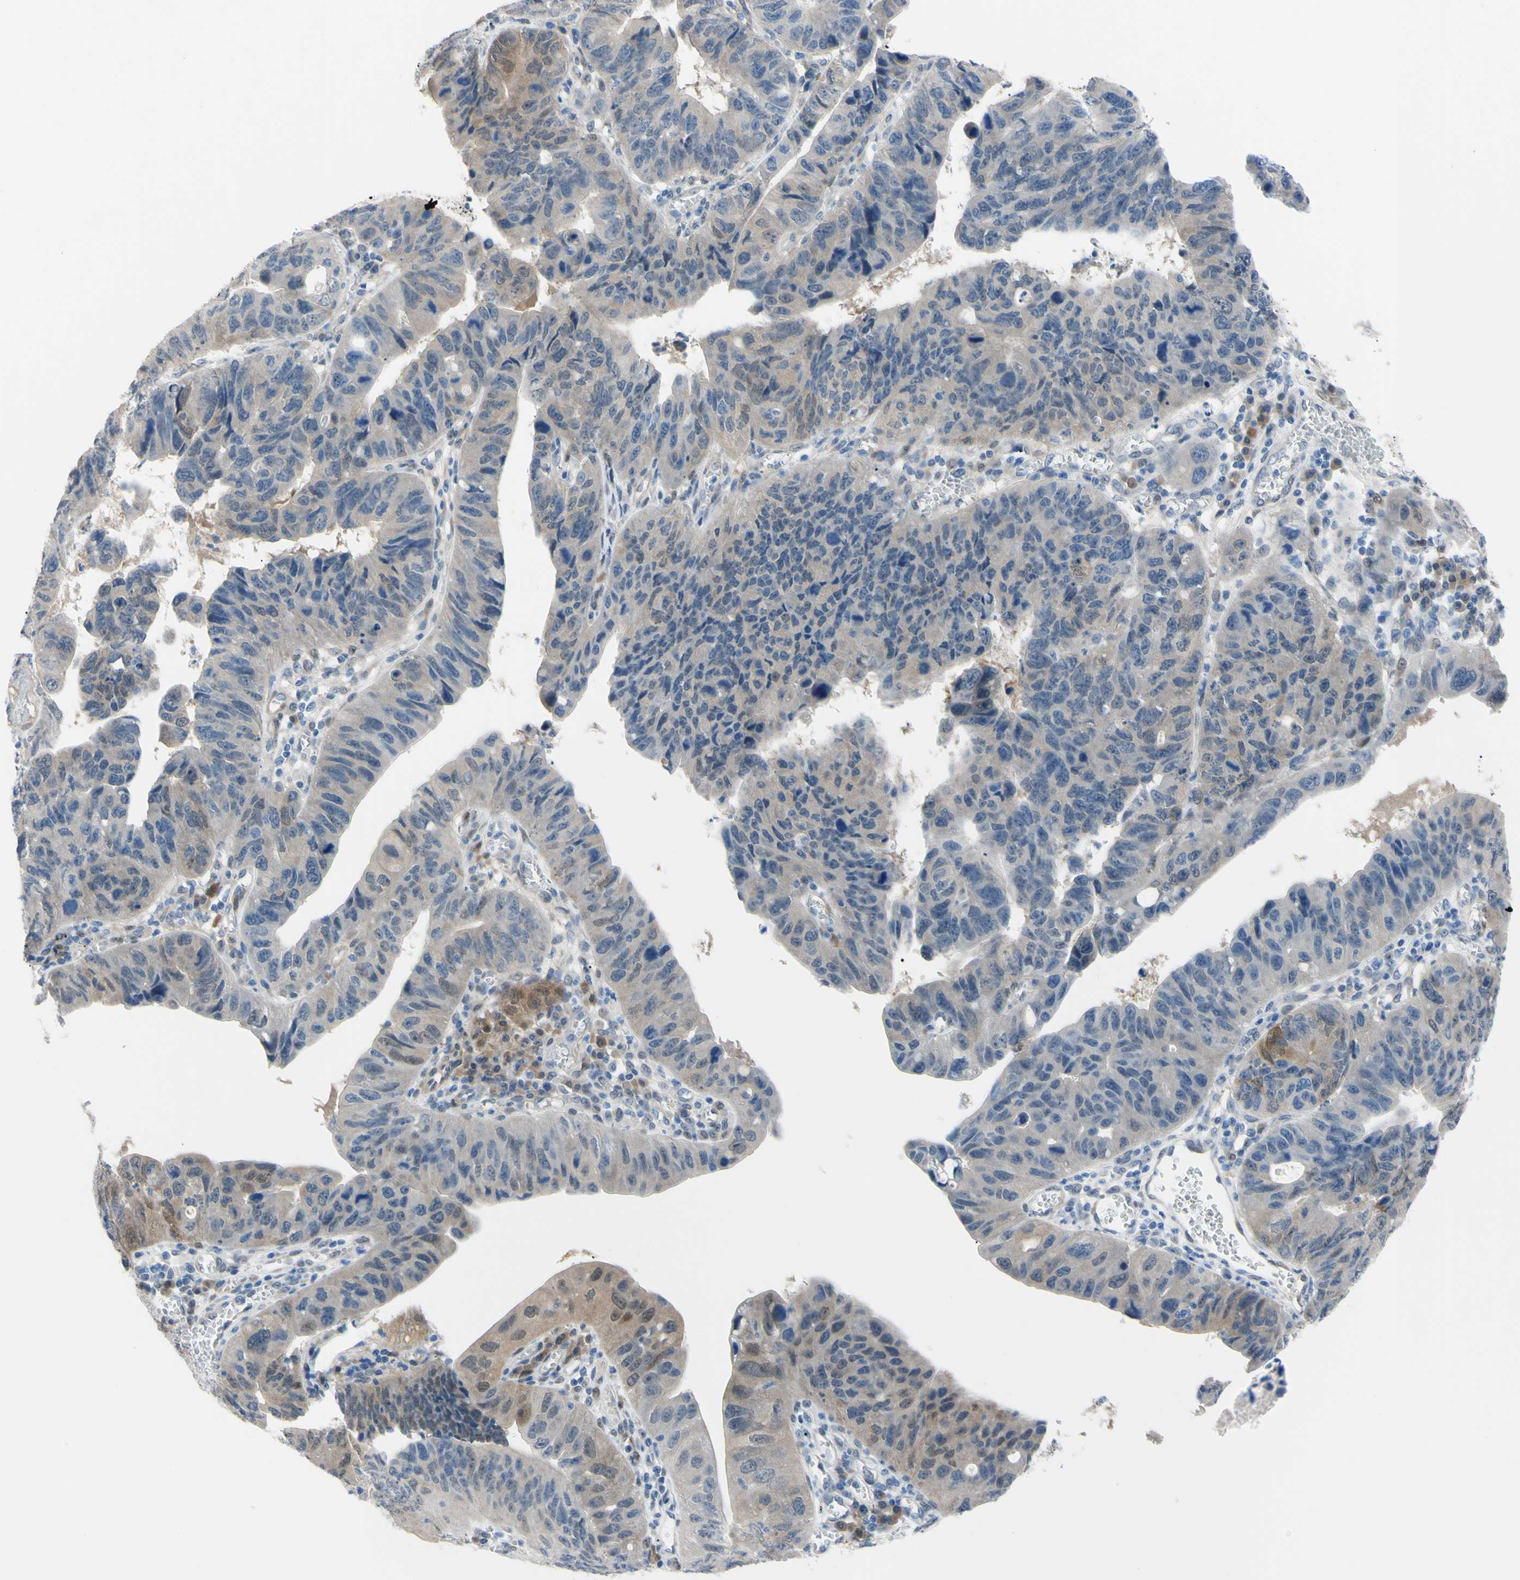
{"staining": {"intensity": "weak", "quantity": ">75%", "location": "cytoplasmic/membranous,nuclear"}, "tissue": "stomach cancer", "cell_type": "Tumor cells", "image_type": "cancer", "snomed": [{"axis": "morphology", "description": "Adenocarcinoma, NOS"}, {"axis": "topography", "description": "Stomach"}], "caption": "Protein positivity by IHC displays weak cytoplasmic/membranous and nuclear staining in approximately >75% of tumor cells in stomach cancer. Using DAB (3,3'-diaminobenzidine) (brown) and hematoxylin (blue) stains, captured at high magnification using brightfield microscopy.", "gene": "NOL3", "patient": {"sex": "male", "age": 59}}